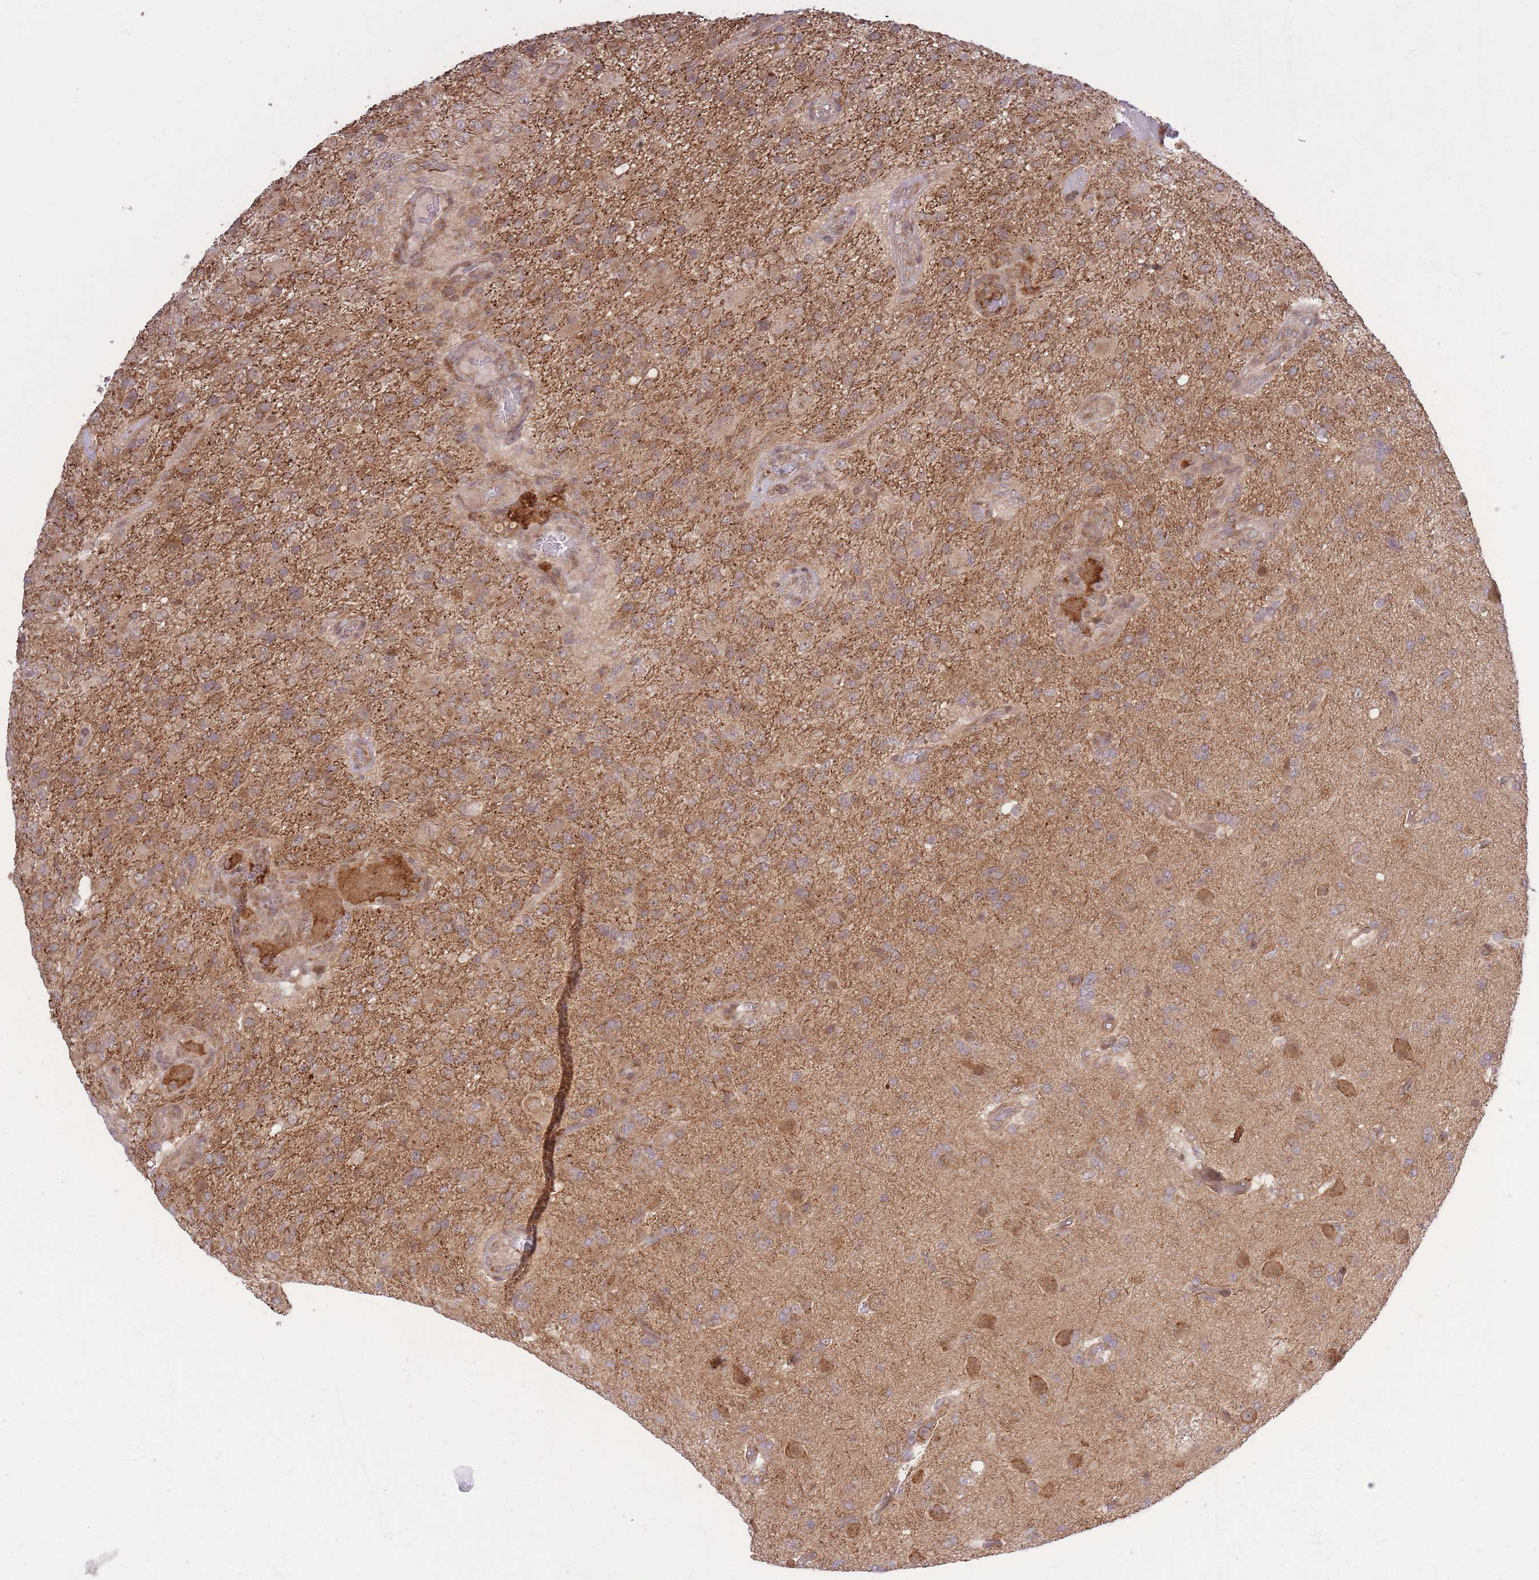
{"staining": {"intensity": "moderate", "quantity": ">75%", "location": "cytoplasmic/membranous"}, "tissue": "glioma", "cell_type": "Tumor cells", "image_type": "cancer", "snomed": [{"axis": "morphology", "description": "Glioma, malignant, High grade"}, {"axis": "topography", "description": "Brain"}], "caption": "Immunohistochemistry (IHC) micrograph of human glioma stained for a protein (brown), which reveals medium levels of moderate cytoplasmic/membranous staining in about >75% of tumor cells.", "gene": "ZNF391", "patient": {"sex": "female", "age": 74}}